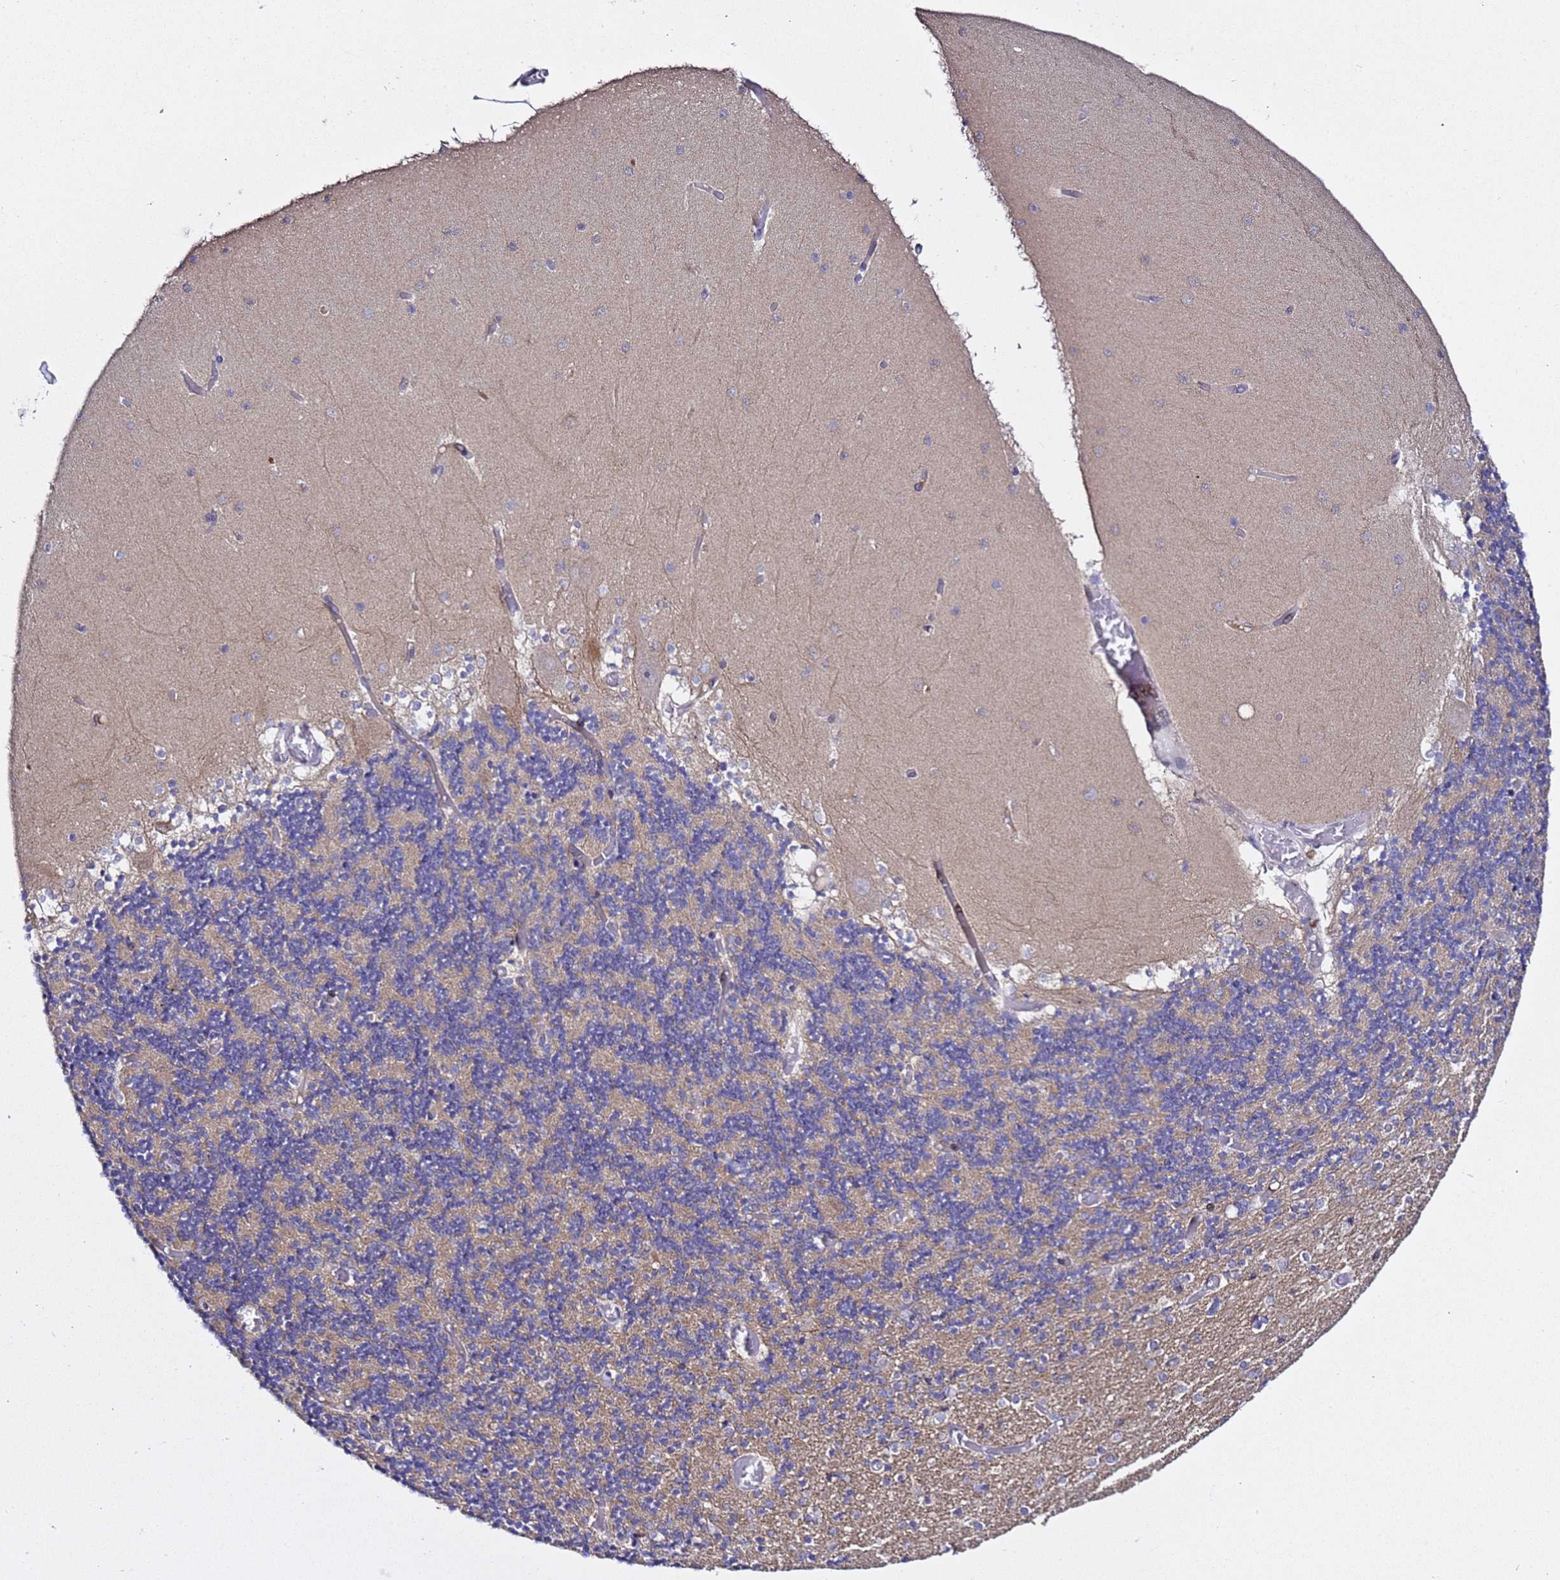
{"staining": {"intensity": "weak", "quantity": "25%-75%", "location": "cytoplasmic/membranous"}, "tissue": "cerebellum", "cell_type": "Cells in granular layer", "image_type": "normal", "snomed": [{"axis": "morphology", "description": "Normal tissue, NOS"}, {"axis": "topography", "description": "Cerebellum"}], "caption": "Cells in granular layer exhibit low levels of weak cytoplasmic/membranous positivity in approximately 25%-75% of cells in normal human cerebellum.", "gene": "ALG3", "patient": {"sex": "female", "age": 28}}